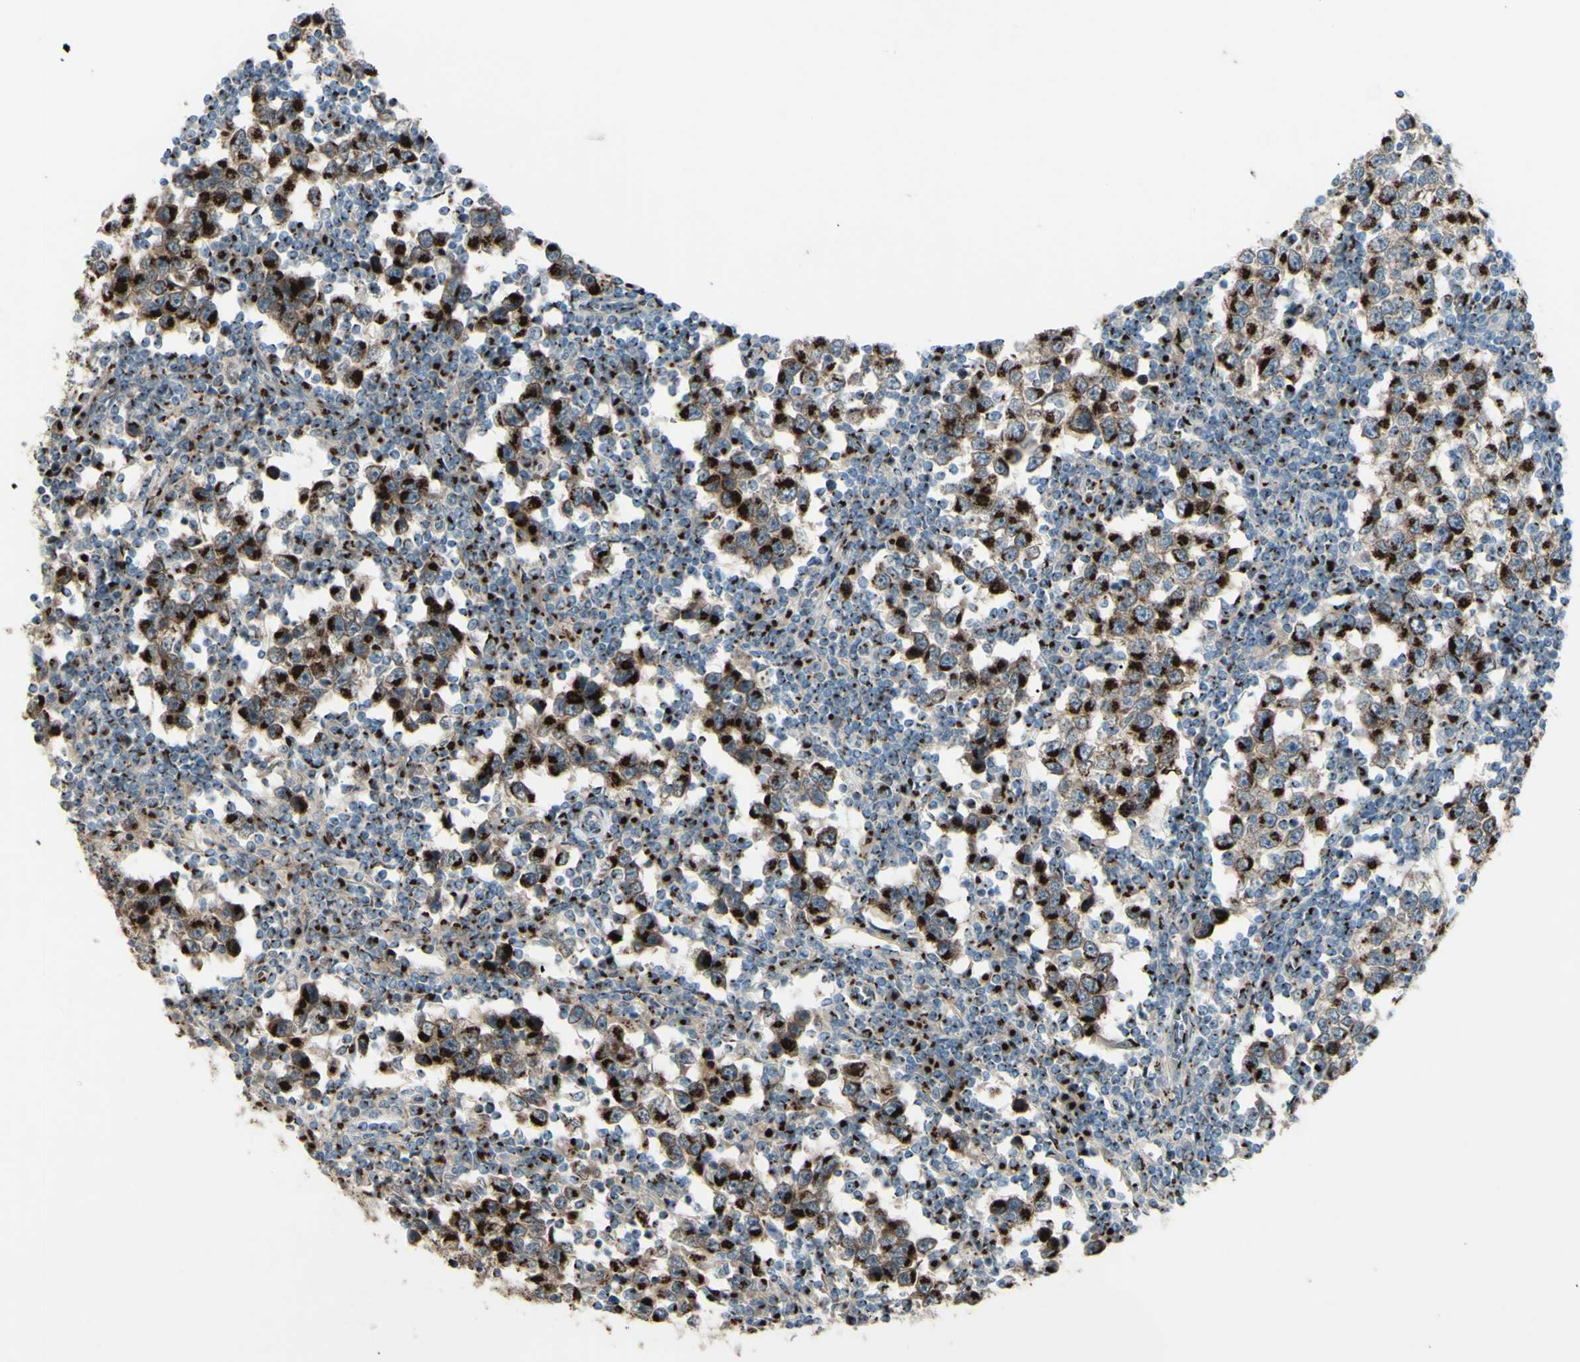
{"staining": {"intensity": "strong", "quantity": ">75%", "location": "cytoplasmic/membranous"}, "tissue": "testis cancer", "cell_type": "Tumor cells", "image_type": "cancer", "snomed": [{"axis": "morphology", "description": "Seminoma, NOS"}, {"axis": "topography", "description": "Testis"}], "caption": "About >75% of tumor cells in testis cancer (seminoma) exhibit strong cytoplasmic/membranous protein positivity as visualized by brown immunohistochemical staining.", "gene": "BPNT2", "patient": {"sex": "male", "age": 65}}